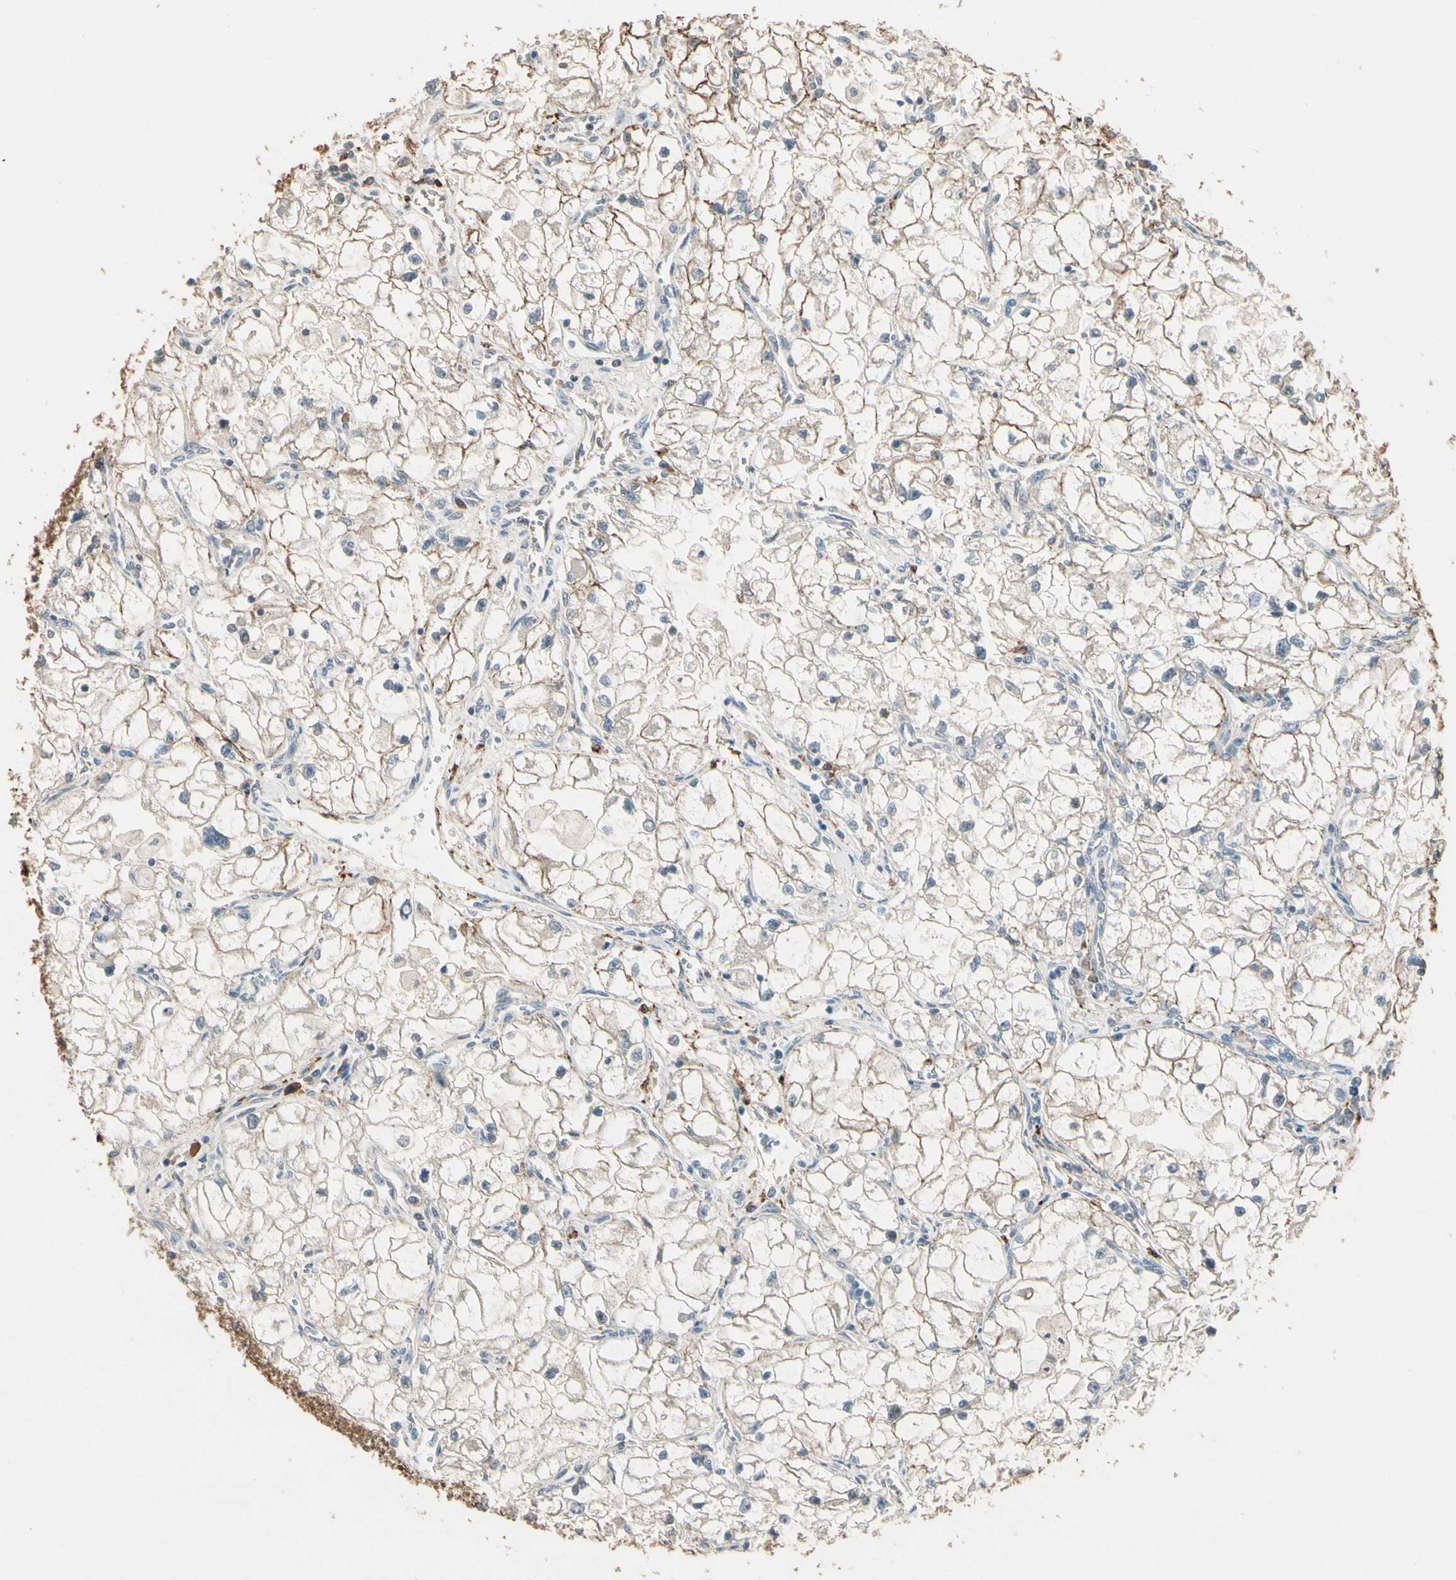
{"staining": {"intensity": "weak", "quantity": ">75%", "location": "cytoplasmic/membranous"}, "tissue": "renal cancer", "cell_type": "Tumor cells", "image_type": "cancer", "snomed": [{"axis": "morphology", "description": "Adenocarcinoma, NOS"}, {"axis": "topography", "description": "Kidney"}], "caption": "Adenocarcinoma (renal) stained with DAB (3,3'-diaminobenzidine) immunohistochemistry exhibits low levels of weak cytoplasmic/membranous expression in about >75% of tumor cells.", "gene": "CDH6", "patient": {"sex": "female", "age": 70}}